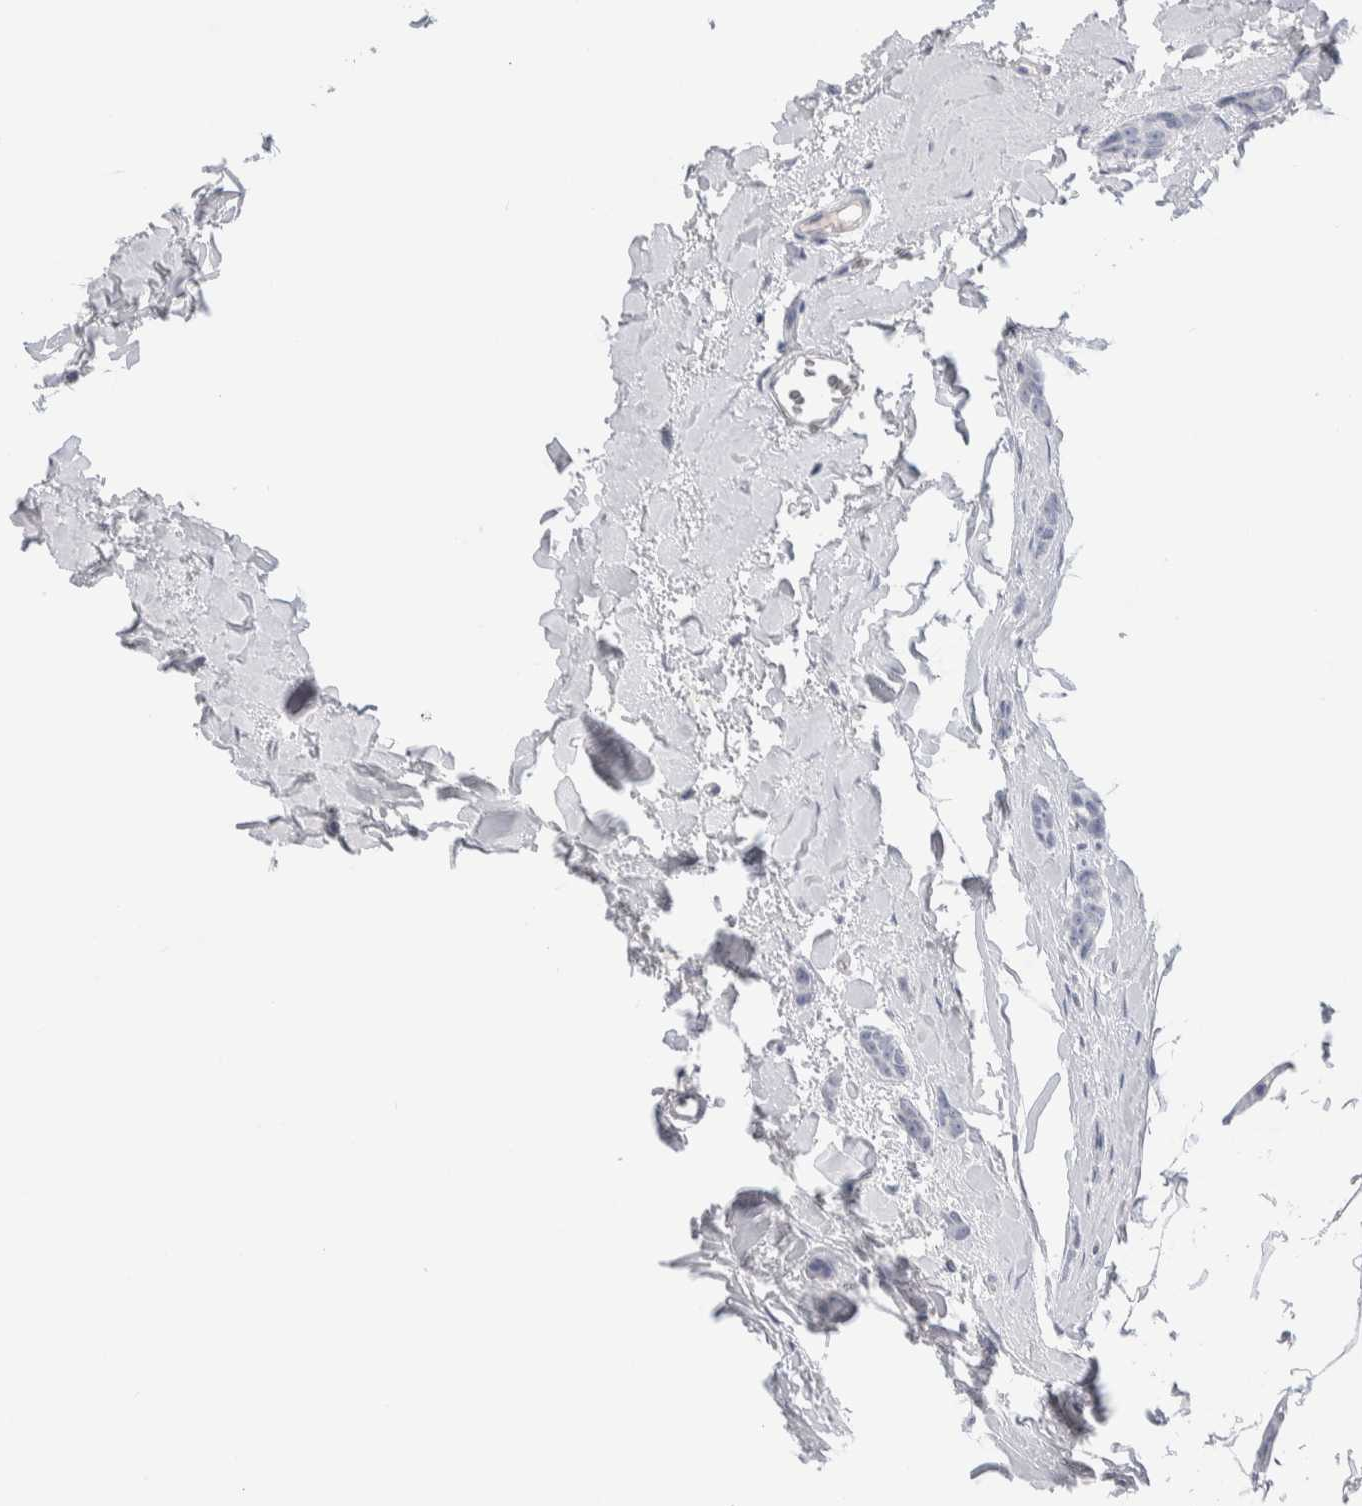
{"staining": {"intensity": "negative", "quantity": "none", "location": "none"}, "tissue": "breast cancer", "cell_type": "Tumor cells", "image_type": "cancer", "snomed": [{"axis": "morphology", "description": "Lobular carcinoma"}, {"axis": "topography", "description": "Skin"}, {"axis": "topography", "description": "Breast"}], "caption": "This photomicrograph is of breast cancer (lobular carcinoma) stained with immunohistochemistry (IHC) to label a protein in brown with the nuclei are counter-stained blue. There is no staining in tumor cells.", "gene": "GDA", "patient": {"sex": "female", "age": 46}}